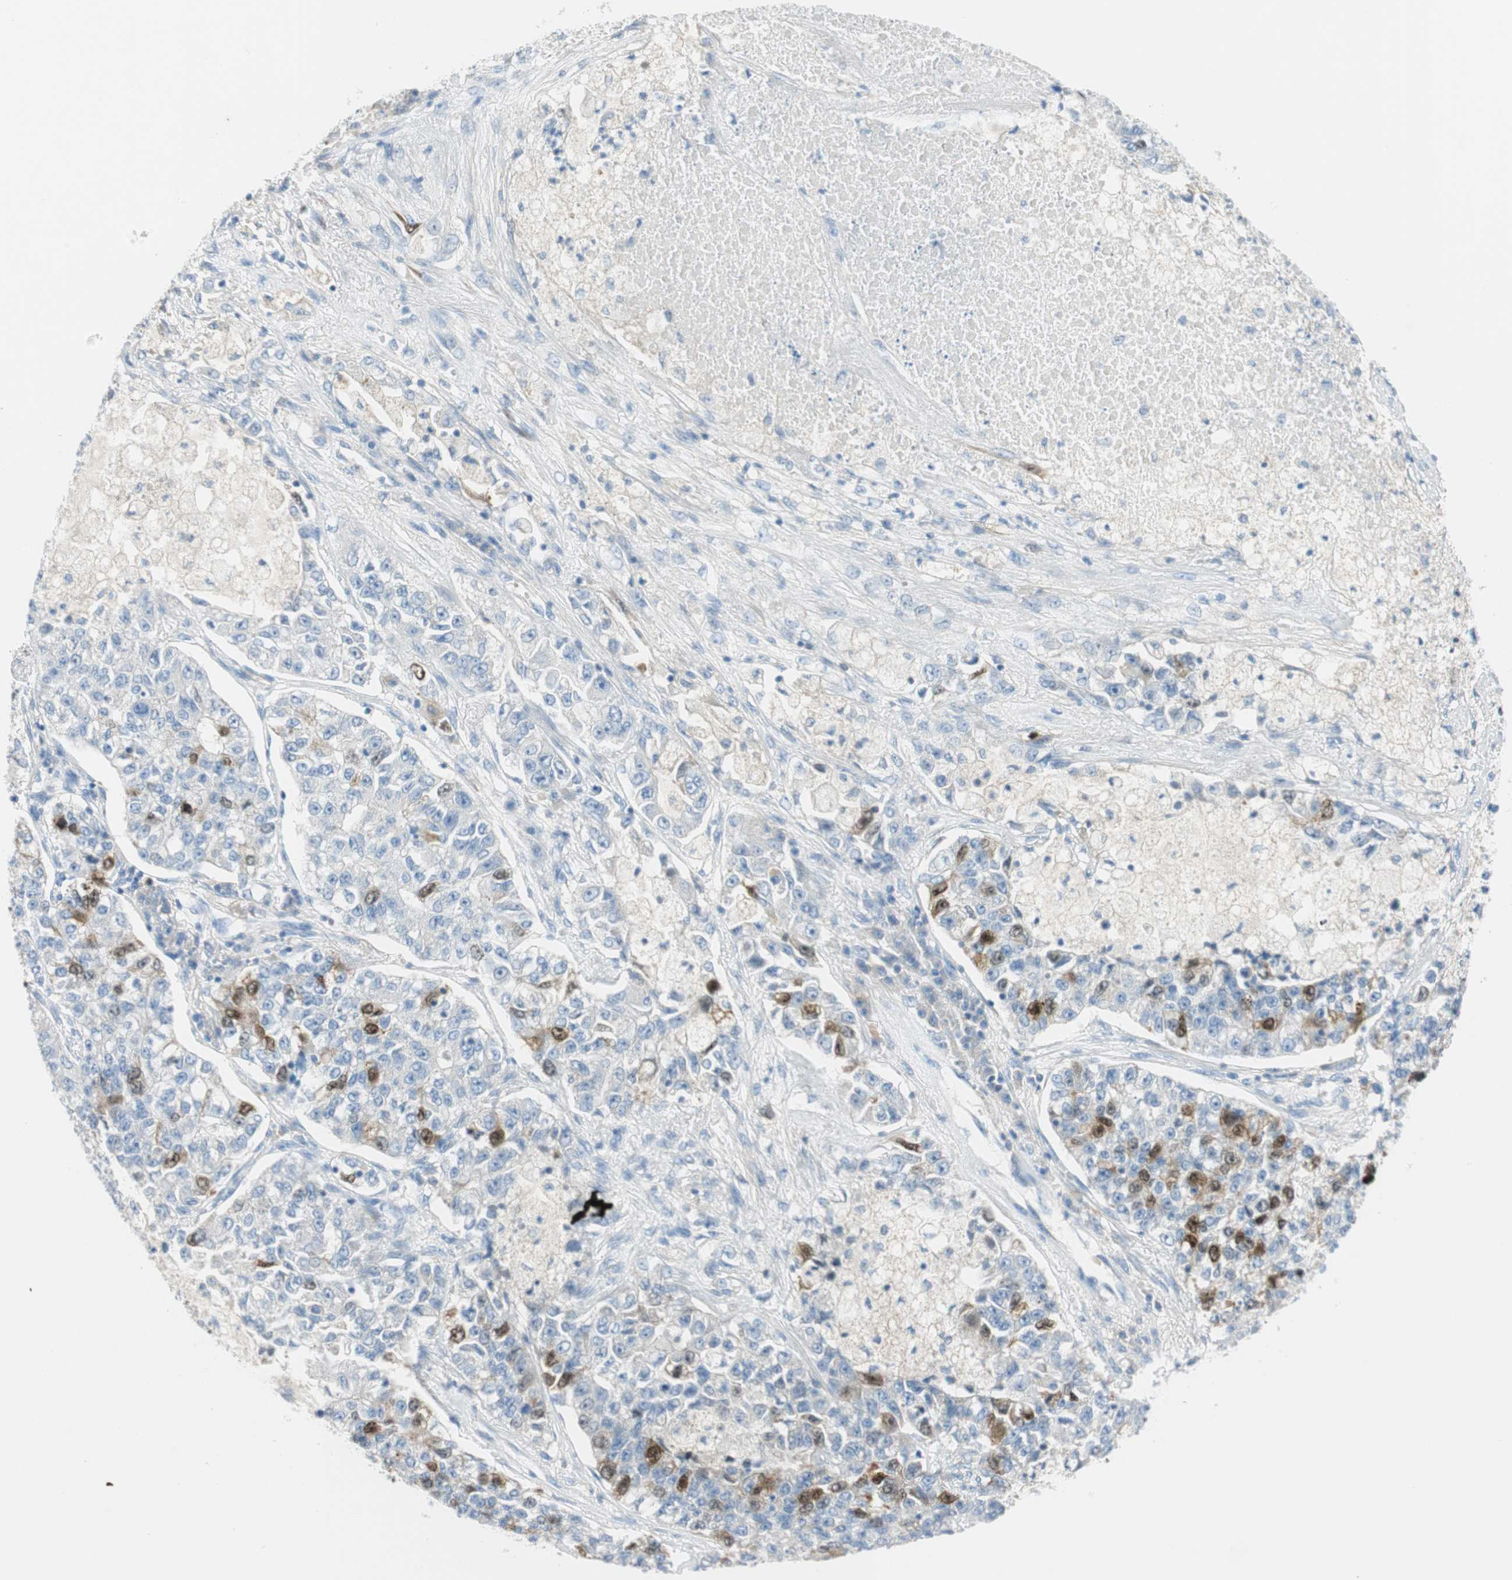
{"staining": {"intensity": "moderate", "quantity": "<25%", "location": "cytoplasmic/membranous,nuclear"}, "tissue": "lung cancer", "cell_type": "Tumor cells", "image_type": "cancer", "snomed": [{"axis": "morphology", "description": "Adenocarcinoma, NOS"}, {"axis": "topography", "description": "Lung"}], "caption": "IHC image of adenocarcinoma (lung) stained for a protein (brown), which displays low levels of moderate cytoplasmic/membranous and nuclear staining in about <25% of tumor cells.", "gene": "PTTG1", "patient": {"sex": "male", "age": 49}}